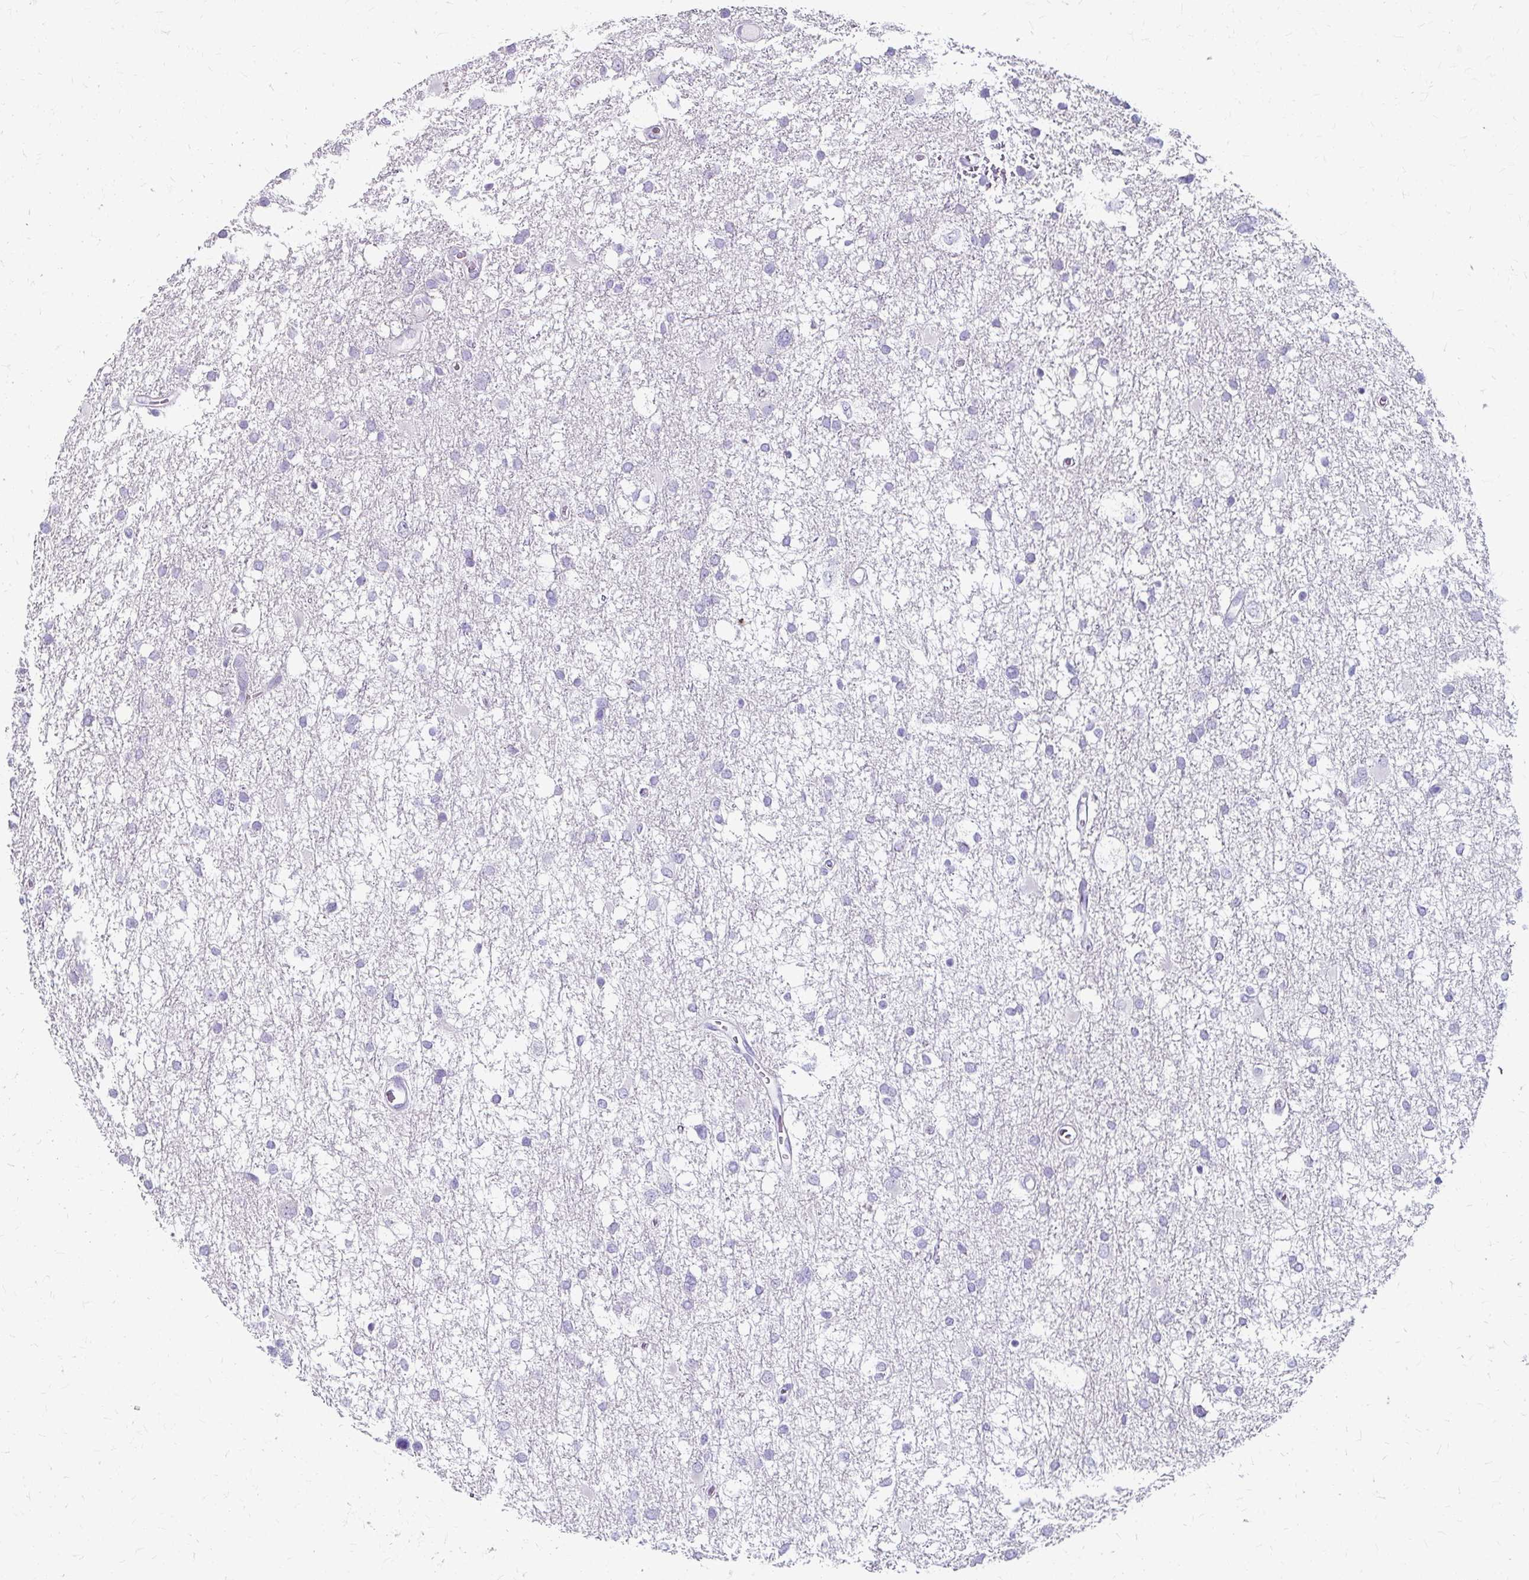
{"staining": {"intensity": "negative", "quantity": "none", "location": "none"}, "tissue": "glioma", "cell_type": "Tumor cells", "image_type": "cancer", "snomed": [{"axis": "morphology", "description": "Glioma, malignant, High grade"}, {"axis": "topography", "description": "Brain"}], "caption": "A high-resolution photomicrograph shows IHC staining of glioma, which exhibits no significant expression in tumor cells.", "gene": "ZNF555", "patient": {"sex": "male", "age": 61}}